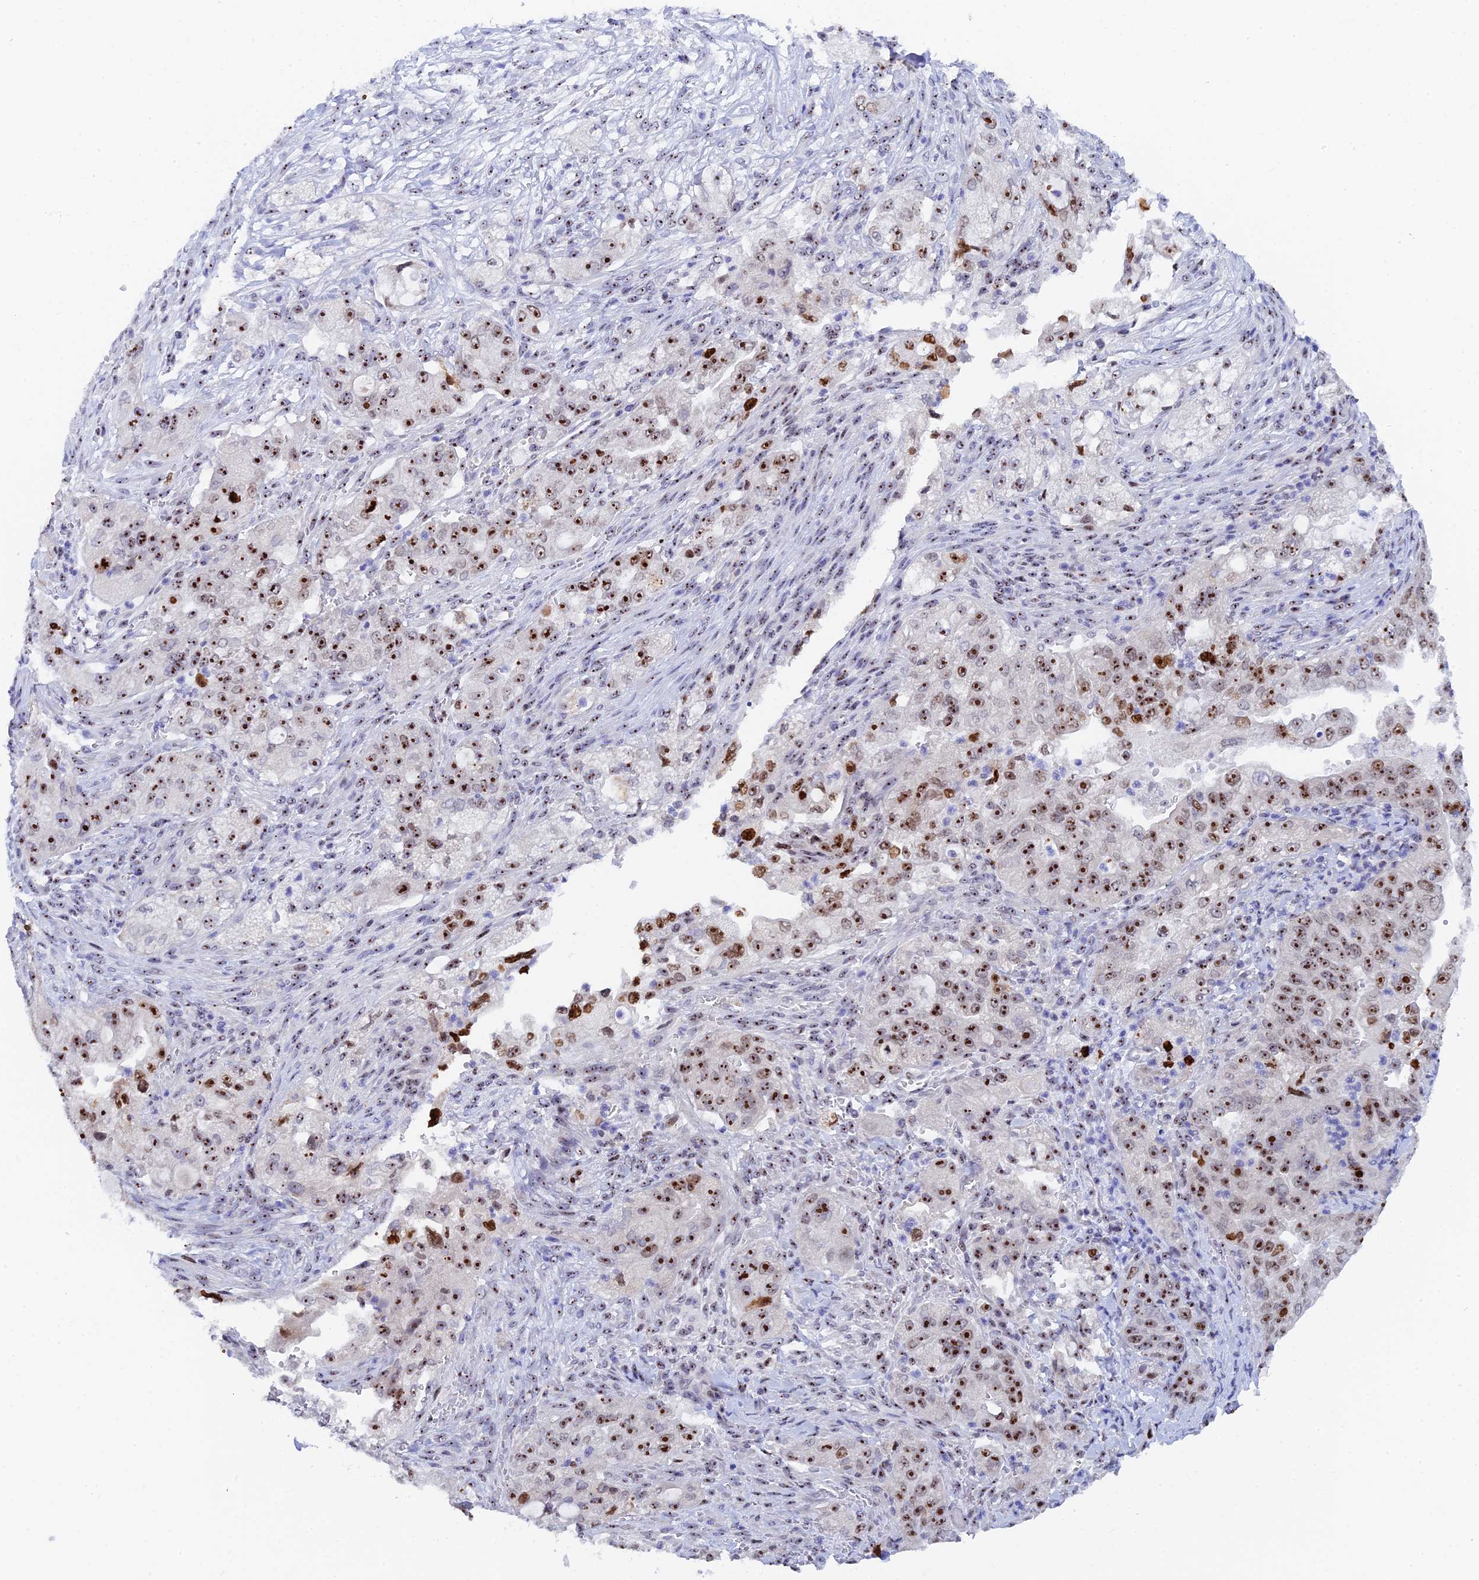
{"staining": {"intensity": "strong", "quantity": ">75%", "location": "nuclear"}, "tissue": "pancreatic cancer", "cell_type": "Tumor cells", "image_type": "cancer", "snomed": [{"axis": "morphology", "description": "Adenocarcinoma, NOS"}, {"axis": "topography", "description": "Pancreas"}], "caption": "Pancreatic adenocarcinoma stained with immunohistochemistry (IHC) demonstrates strong nuclear expression in approximately >75% of tumor cells.", "gene": "RSL1D1", "patient": {"sex": "female", "age": 78}}